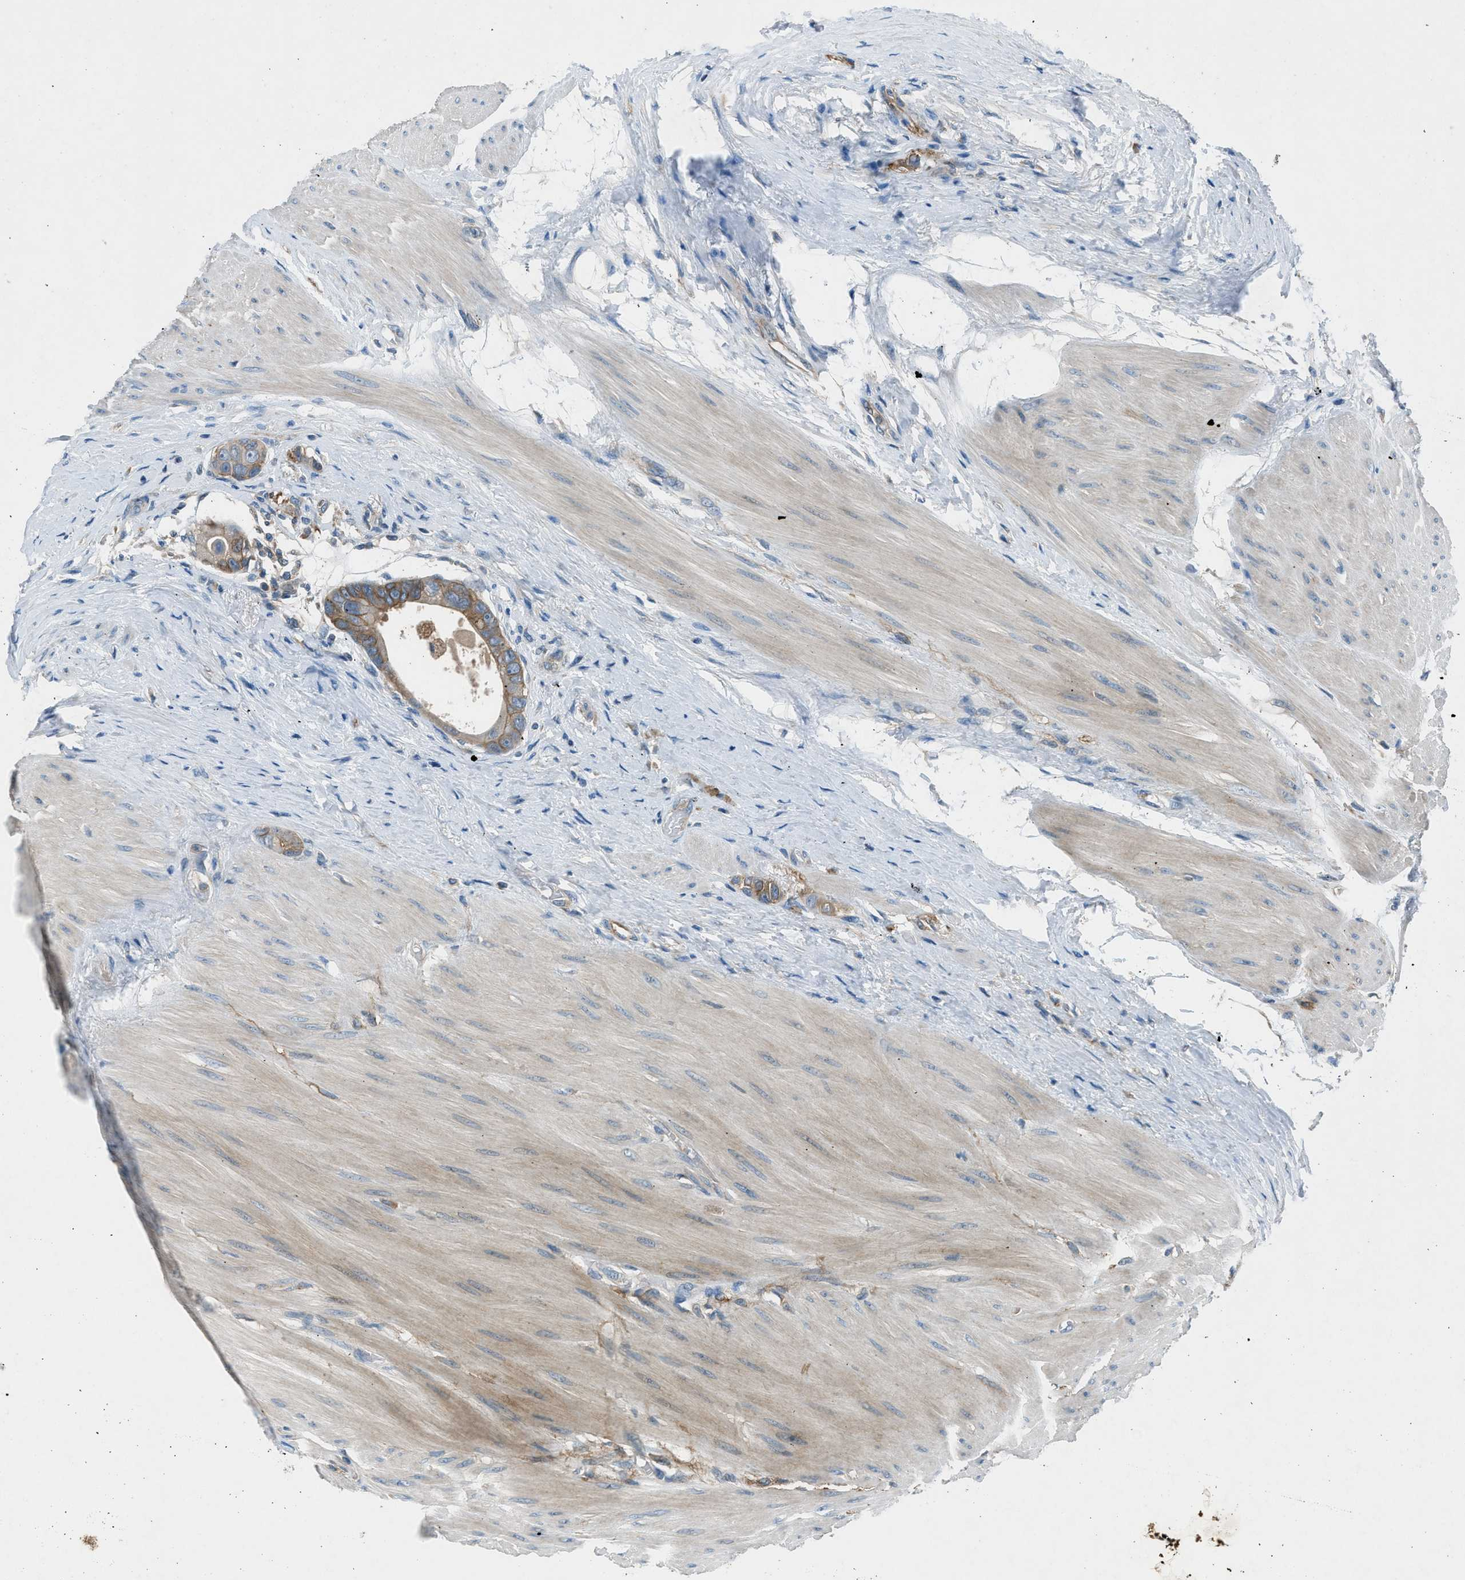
{"staining": {"intensity": "weak", "quantity": ">75%", "location": "cytoplasmic/membranous"}, "tissue": "colorectal cancer", "cell_type": "Tumor cells", "image_type": "cancer", "snomed": [{"axis": "morphology", "description": "Adenocarcinoma, NOS"}, {"axis": "topography", "description": "Rectum"}], "caption": "This image demonstrates colorectal cancer stained with immunohistochemistry to label a protein in brown. The cytoplasmic/membranous of tumor cells show weak positivity for the protein. Nuclei are counter-stained blue.", "gene": "BMP1", "patient": {"sex": "male", "age": 51}}